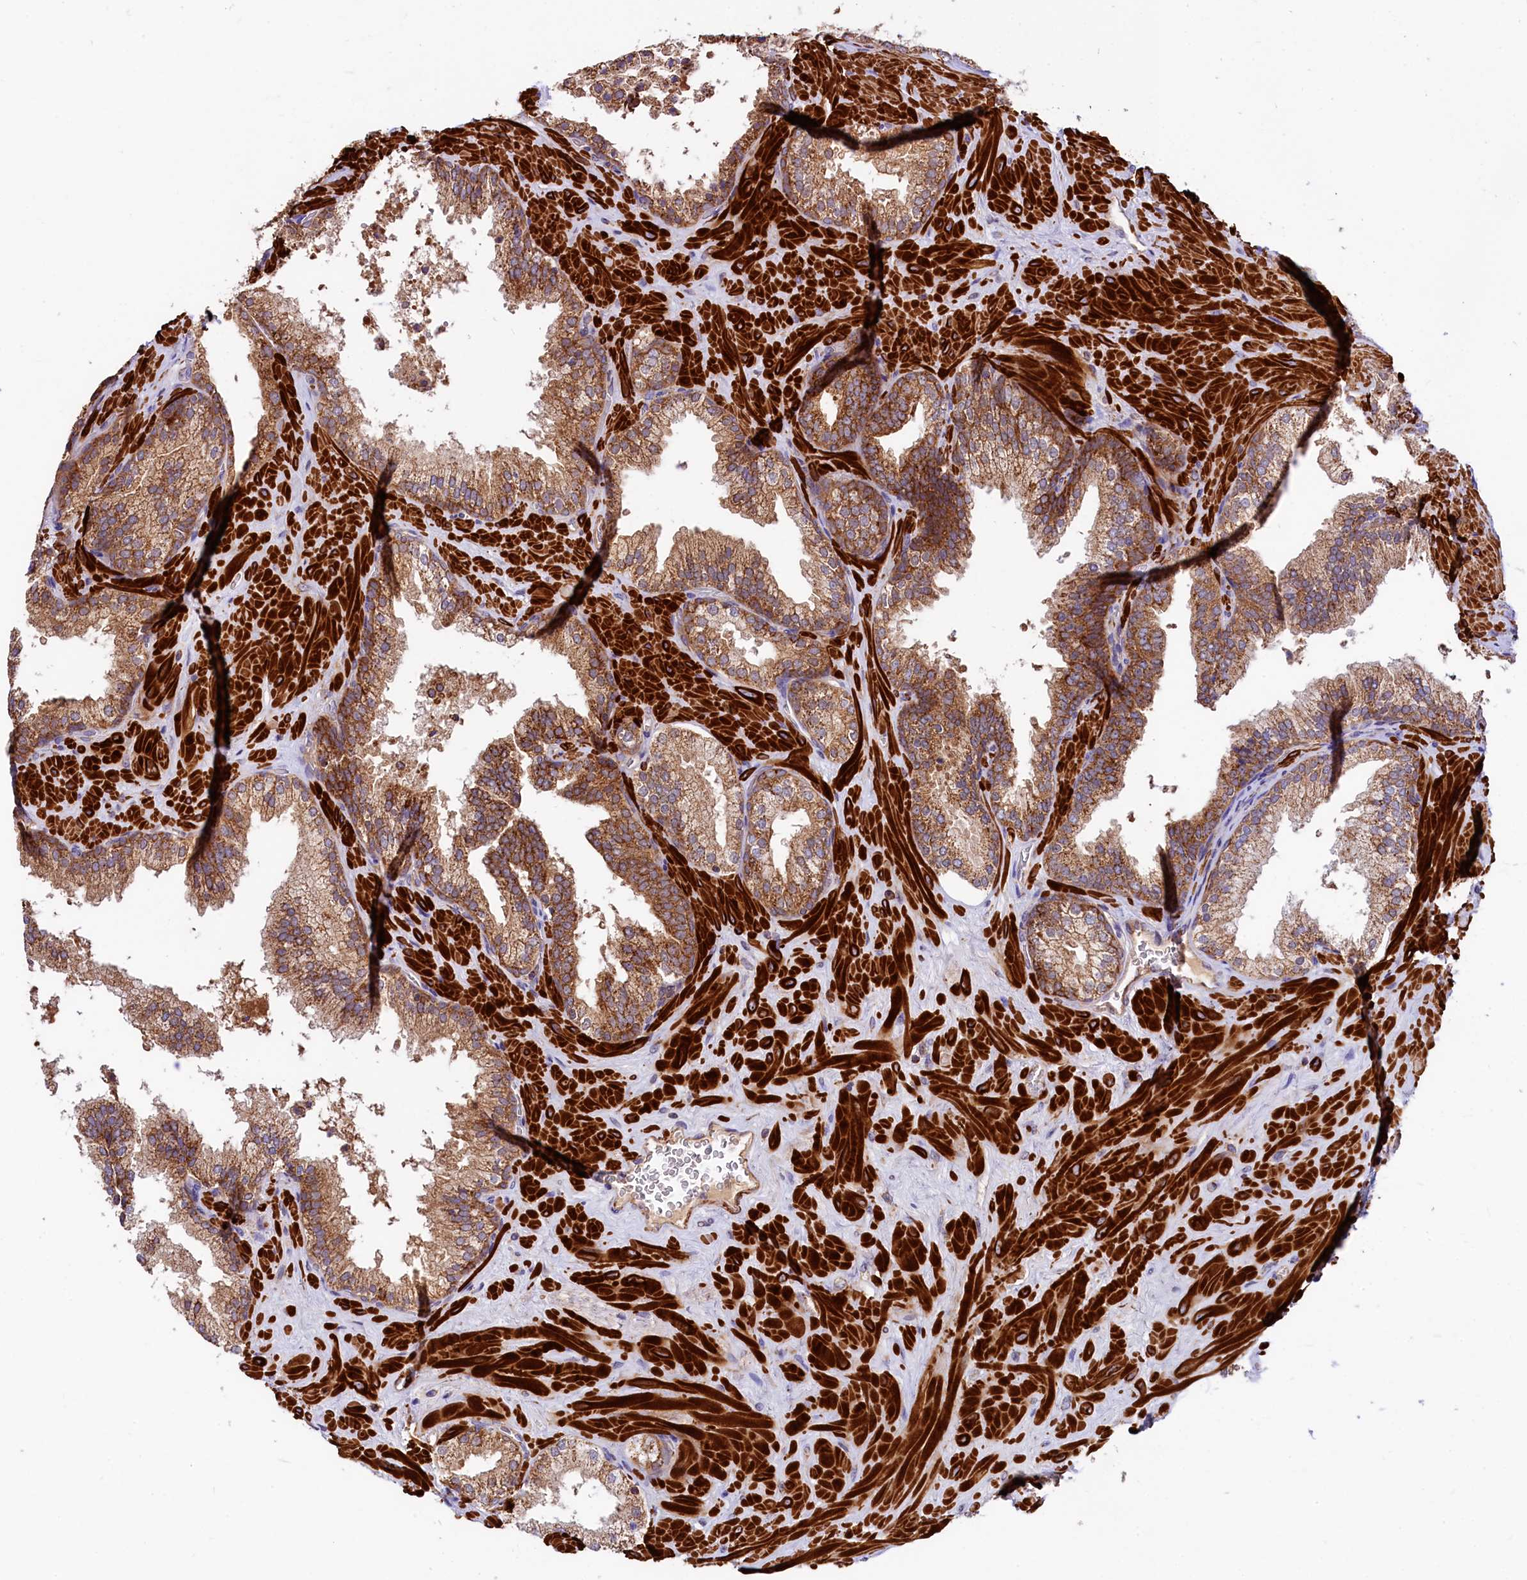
{"staining": {"intensity": "moderate", "quantity": ">75%", "location": "cytoplasmic/membranous"}, "tissue": "prostate cancer", "cell_type": "Tumor cells", "image_type": "cancer", "snomed": [{"axis": "morphology", "description": "Adenocarcinoma, High grade"}, {"axis": "topography", "description": "Prostate"}], "caption": "Immunohistochemical staining of prostate adenocarcinoma (high-grade) displays medium levels of moderate cytoplasmic/membranous protein expression in about >75% of tumor cells. The protein of interest is shown in brown color, while the nuclei are stained blue.", "gene": "CIAO3", "patient": {"sex": "male", "age": 64}}